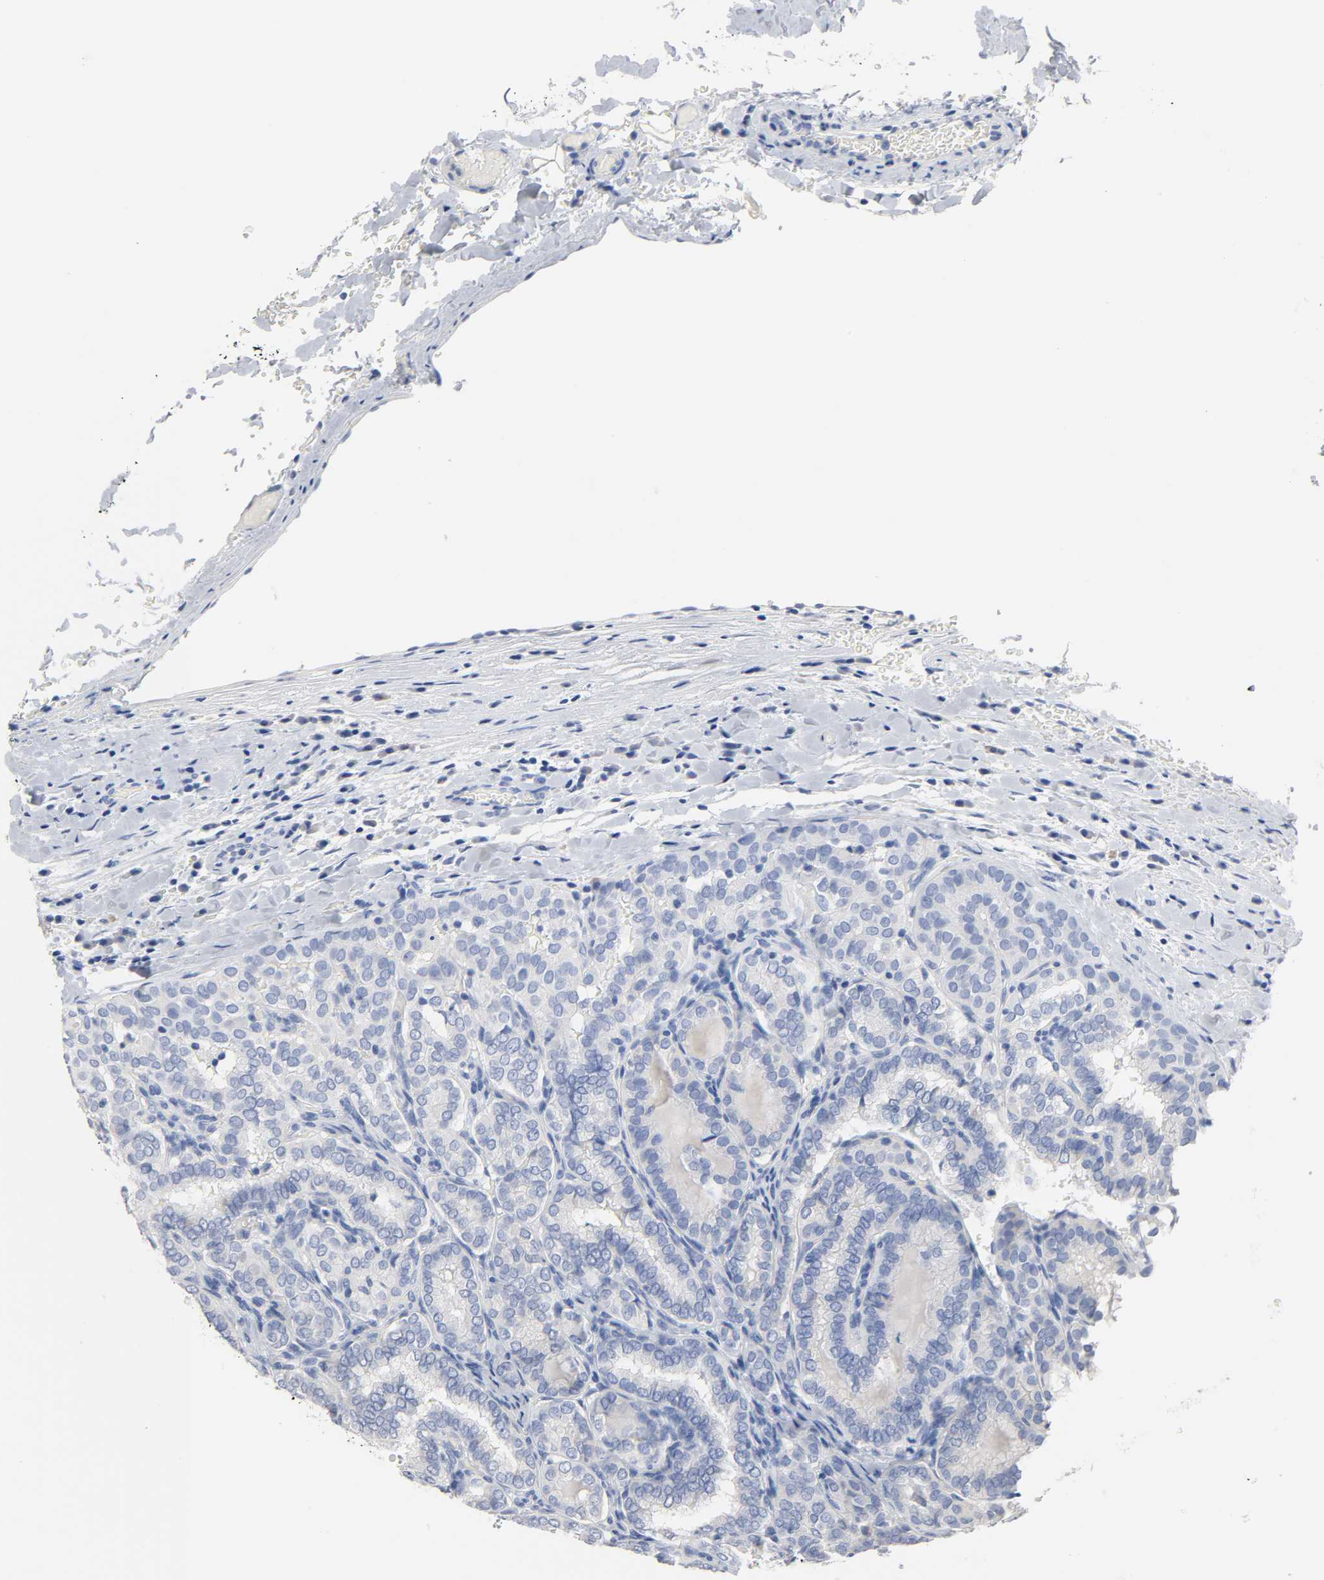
{"staining": {"intensity": "negative", "quantity": "none", "location": "none"}, "tissue": "thyroid cancer", "cell_type": "Tumor cells", "image_type": "cancer", "snomed": [{"axis": "morphology", "description": "Papillary adenocarcinoma, NOS"}, {"axis": "topography", "description": "Thyroid gland"}], "caption": "Tumor cells show no significant protein expression in thyroid cancer (papillary adenocarcinoma).", "gene": "ACP3", "patient": {"sex": "female", "age": 30}}